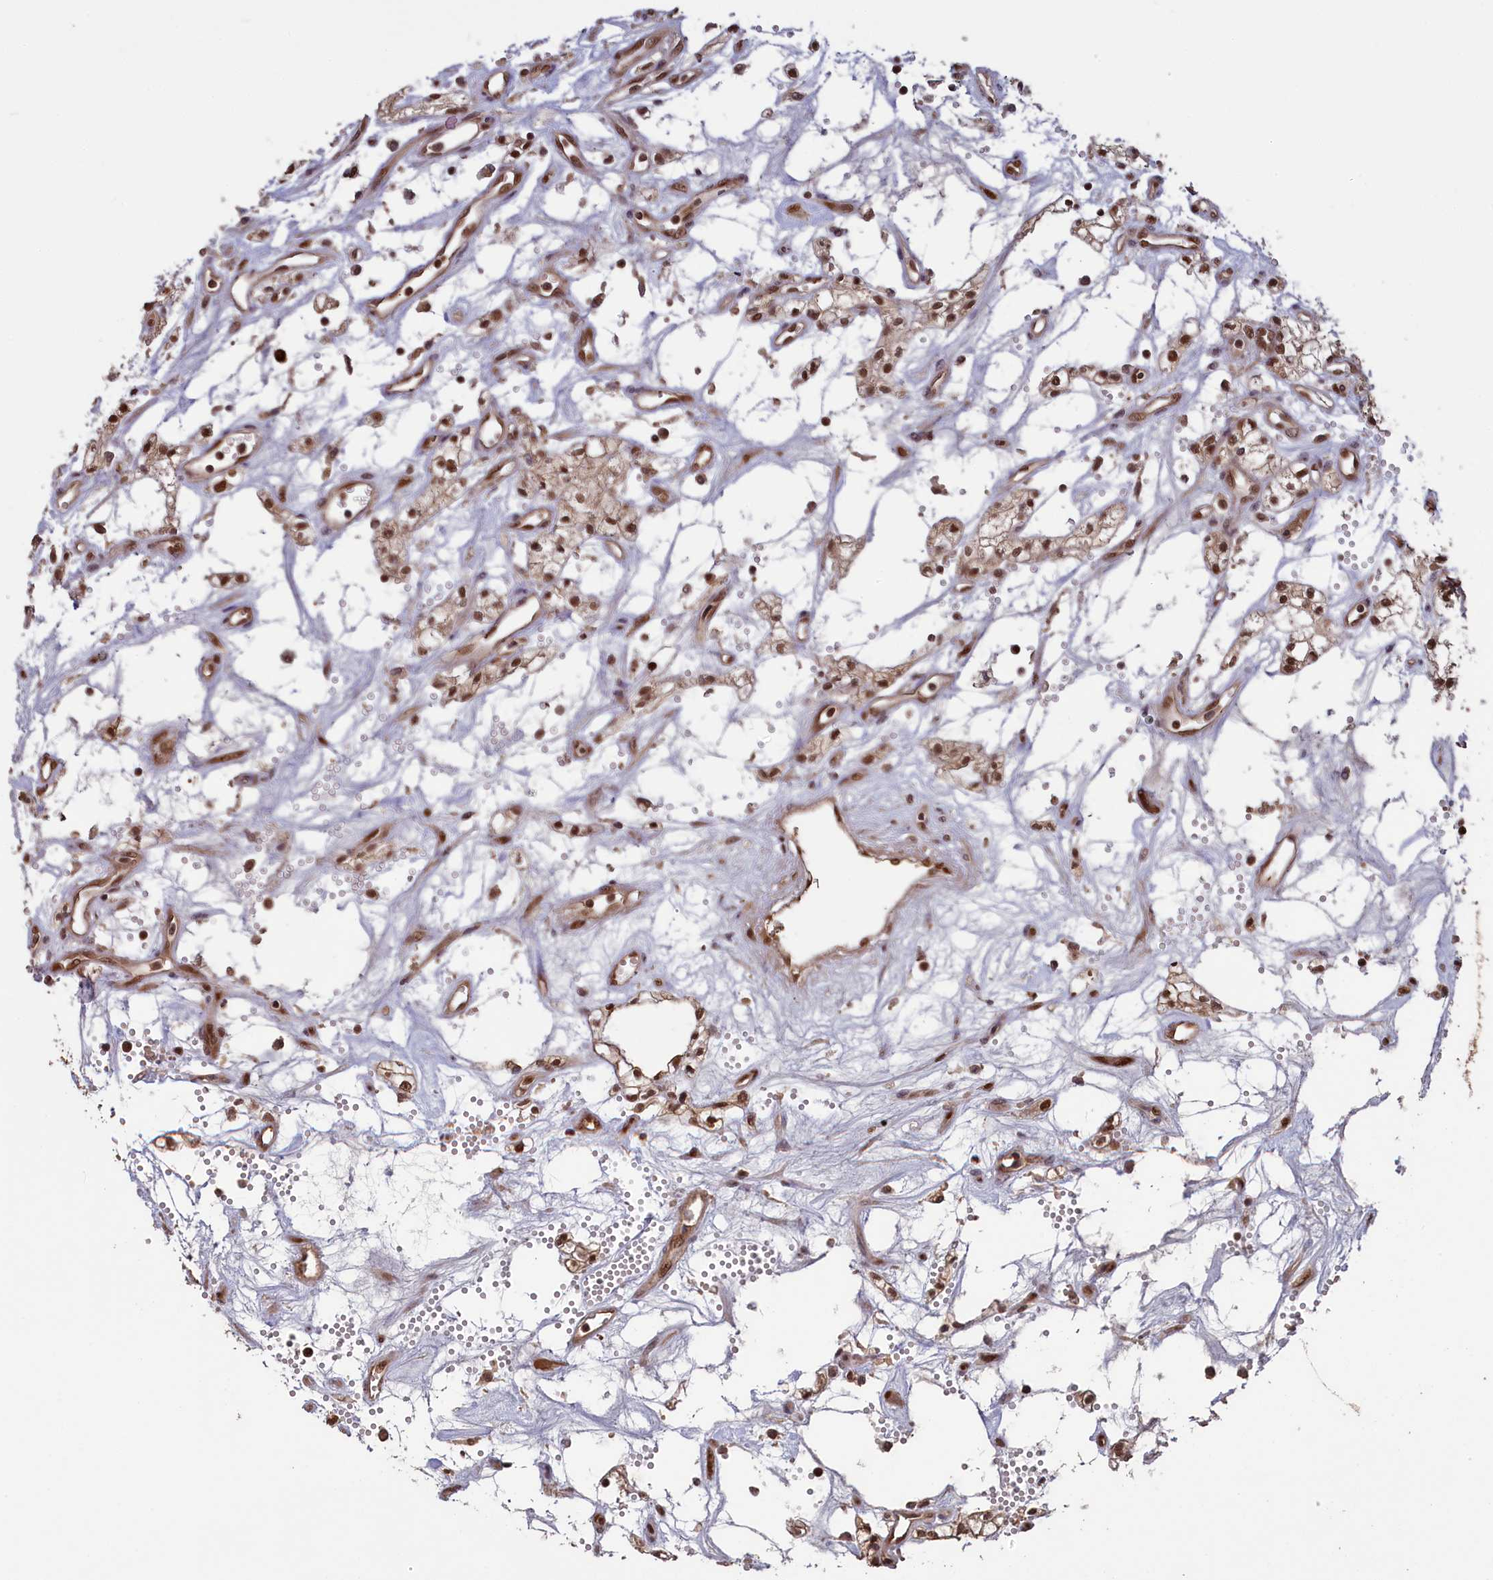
{"staining": {"intensity": "strong", "quantity": ">75%", "location": "nuclear"}, "tissue": "renal cancer", "cell_type": "Tumor cells", "image_type": "cancer", "snomed": [{"axis": "morphology", "description": "Adenocarcinoma, NOS"}, {"axis": "topography", "description": "Kidney"}], "caption": "Adenocarcinoma (renal) stained for a protein (brown) exhibits strong nuclear positive positivity in approximately >75% of tumor cells.", "gene": "NAE1", "patient": {"sex": "male", "age": 59}}